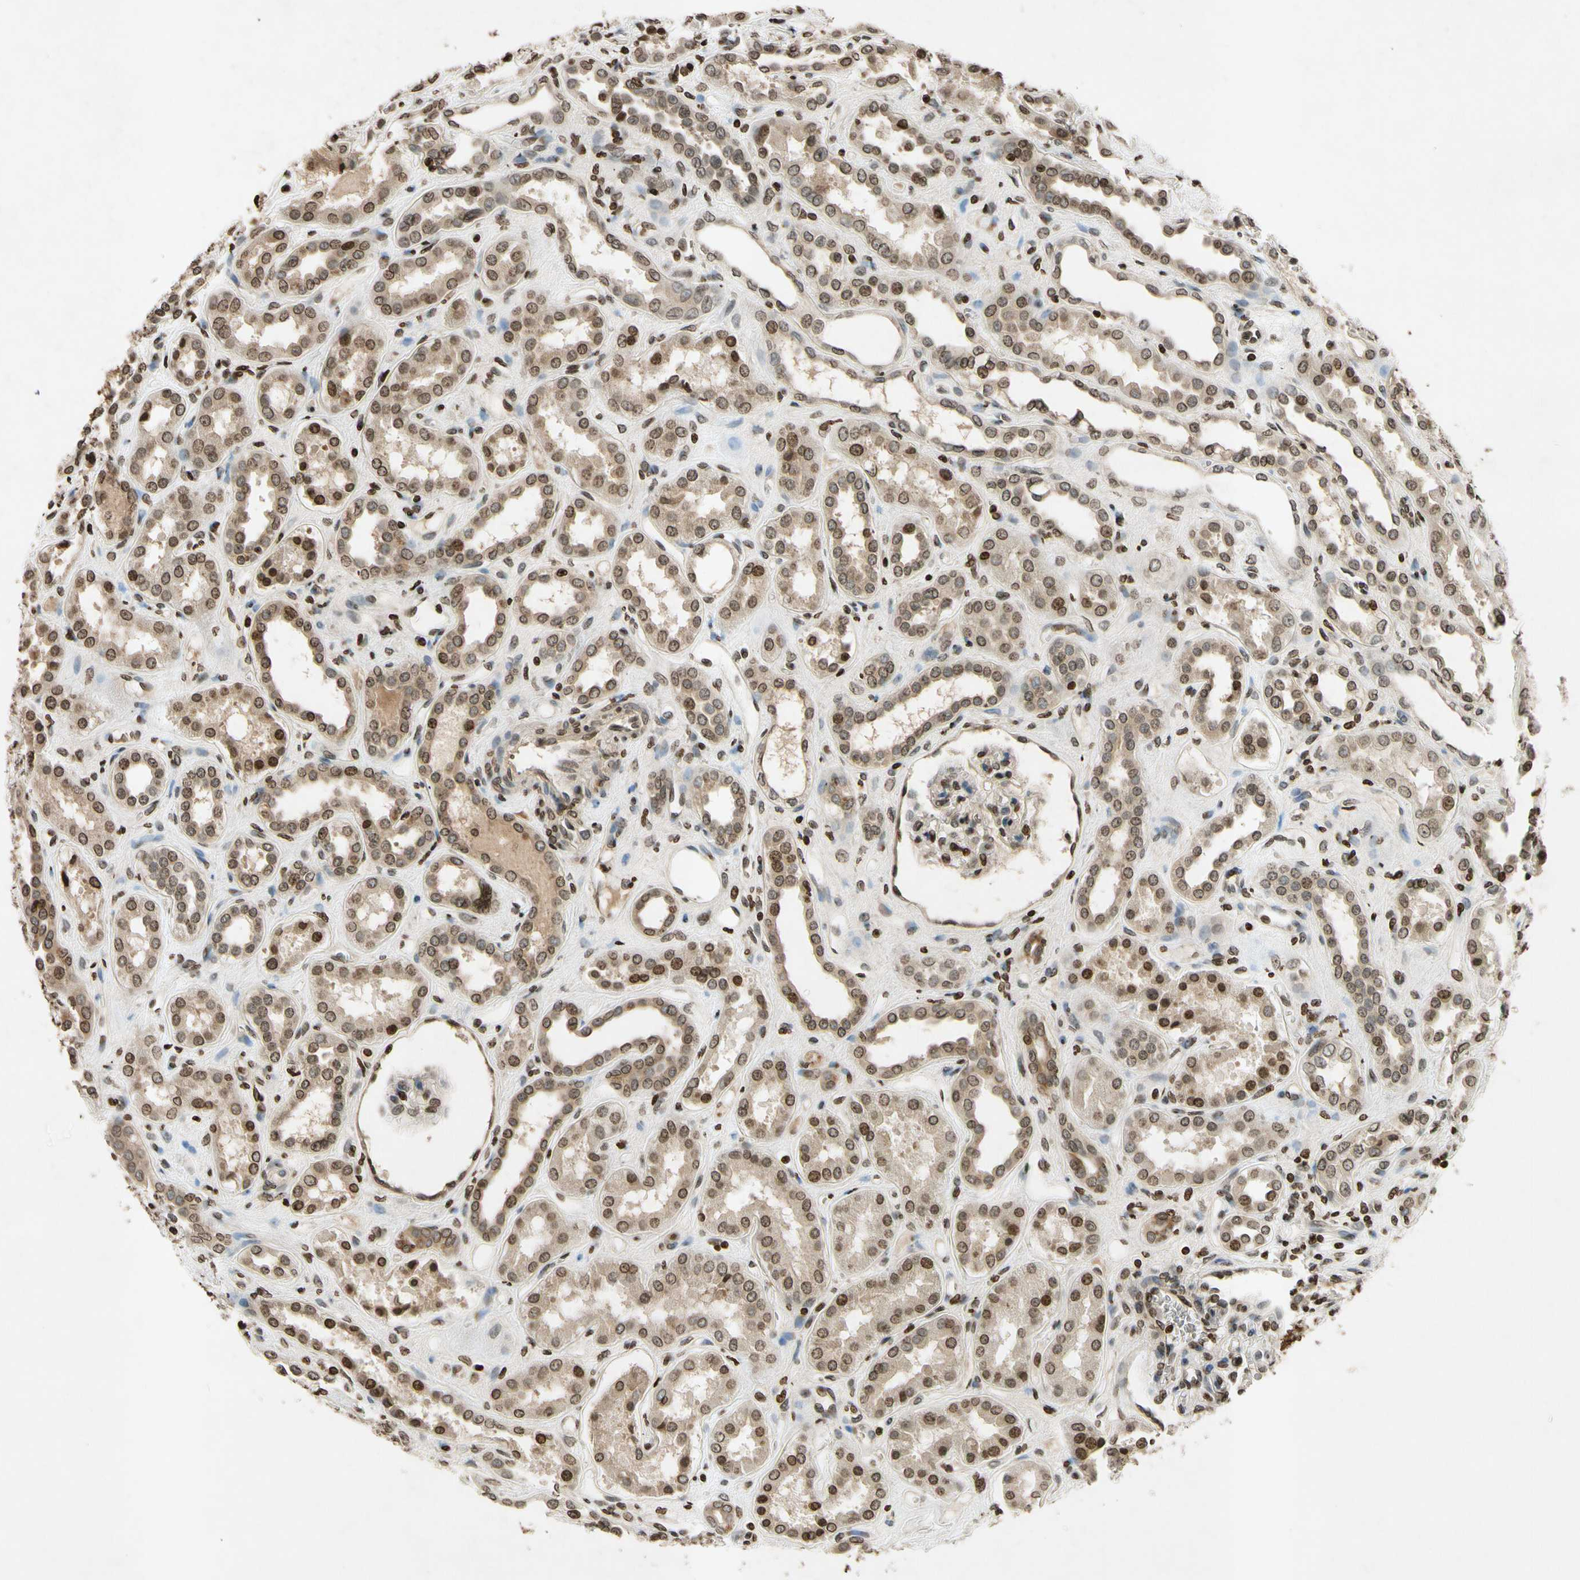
{"staining": {"intensity": "strong", "quantity": "<25%", "location": "nuclear"}, "tissue": "kidney", "cell_type": "Cells in glomeruli", "image_type": "normal", "snomed": [{"axis": "morphology", "description": "Normal tissue, NOS"}, {"axis": "topography", "description": "Kidney"}], "caption": "A micrograph of human kidney stained for a protein demonstrates strong nuclear brown staining in cells in glomeruli. The staining was performed using DAB (3,3'-diaminobenzidine), with brown indicating positive protein expression. Nuclei are stained blue with hematoxylin.", "gene": "HOXB3", "patient": {"sex": "male", "age": 59}}